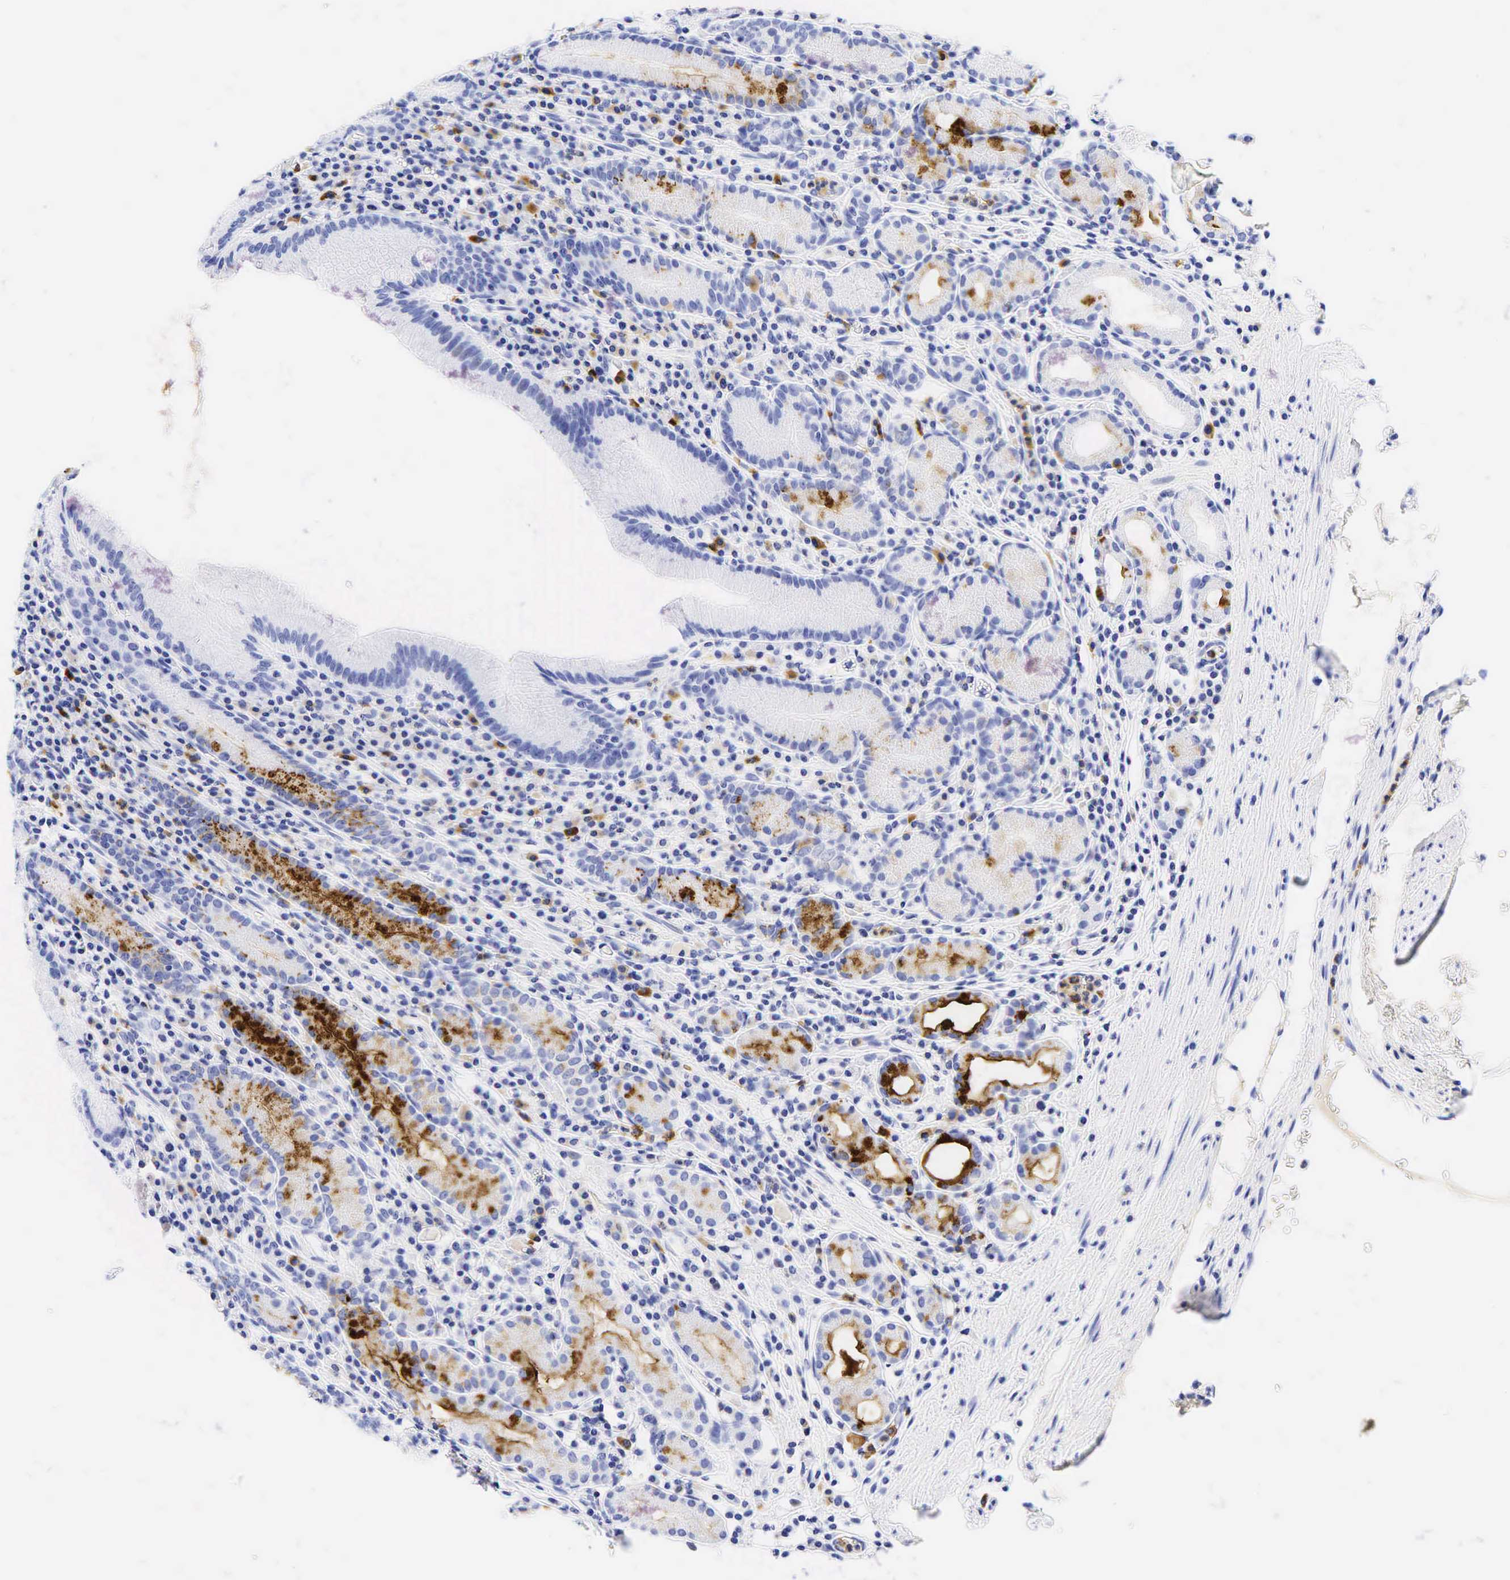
{"staining": {"intensity": "moderate", "quantity": "<25%", "location": "cytoplasmic/membranous"}, "tissue": "stomach", "cell_type": "Glandular cells", "image_type": "normal", "snomed": [{"axis": "morphology", "description": "Normal tissue, NOS"}, {"axis": "topography", "description": "Stomach, lower"}], "caption": "This micrograph displays immunohistochemistry staining of unremarkable human stomach, with low moderate cytoplasmic/membranous staining in approximately <25% of glandular cells.", "gene": "FUT4", "patient": {"sex": "male", "age": 58}}